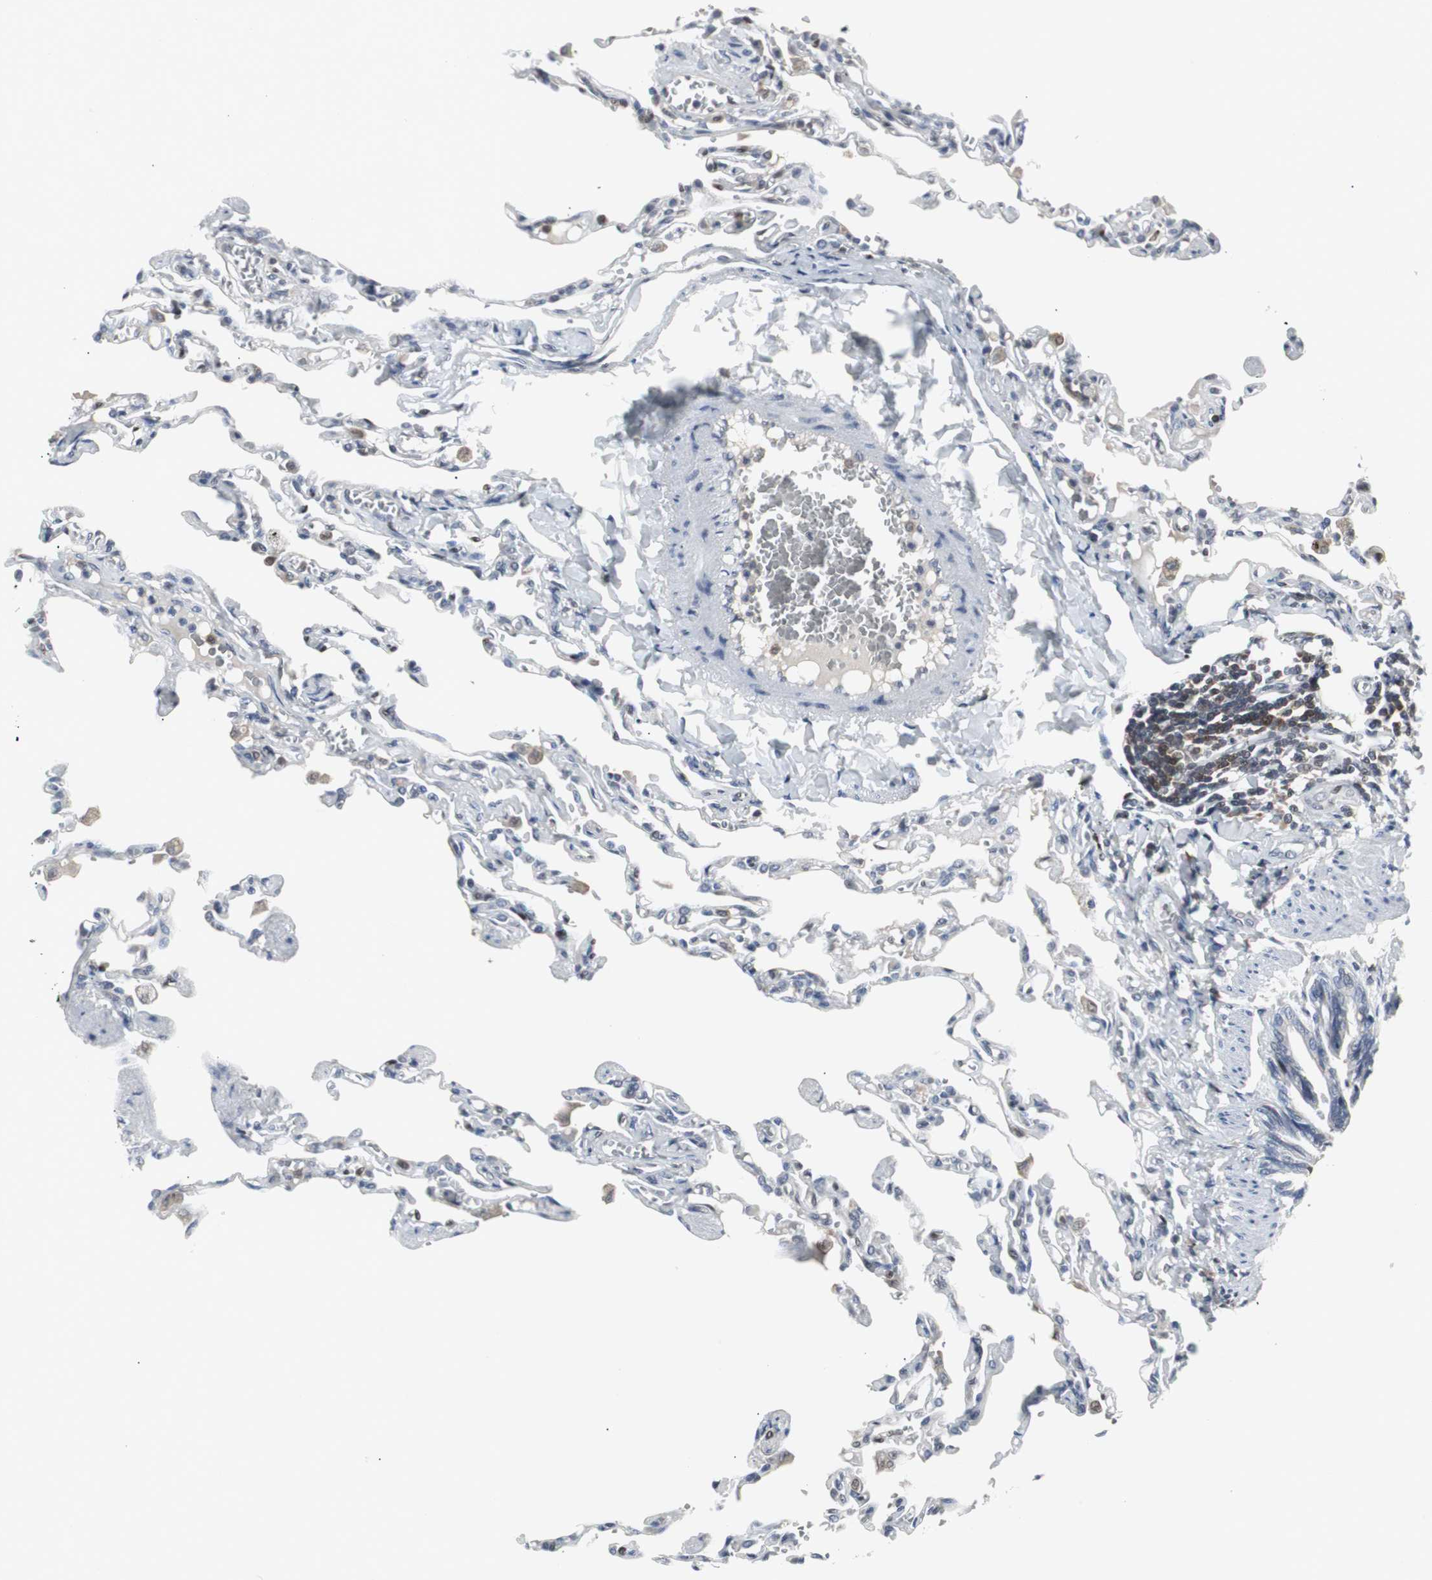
{"staining": {"intensity": "moderate", "quantity": "<25%", "location": "nuclear"}, "tissue": "lung", "cell_type": "Alveolar cells", "image_type": "normal", "snomed": [{"axis": "morphology", "description": "Normal tissue, NOS"}, {"axis": "topography", "description": "Lung"}], "caption": "Lung stained with a brown dye reveals moderate nuclear positive positivity in about <25% of alveolar cells.", "gene": "GRK2", "patient": {"sex": "male", "age": 21}}